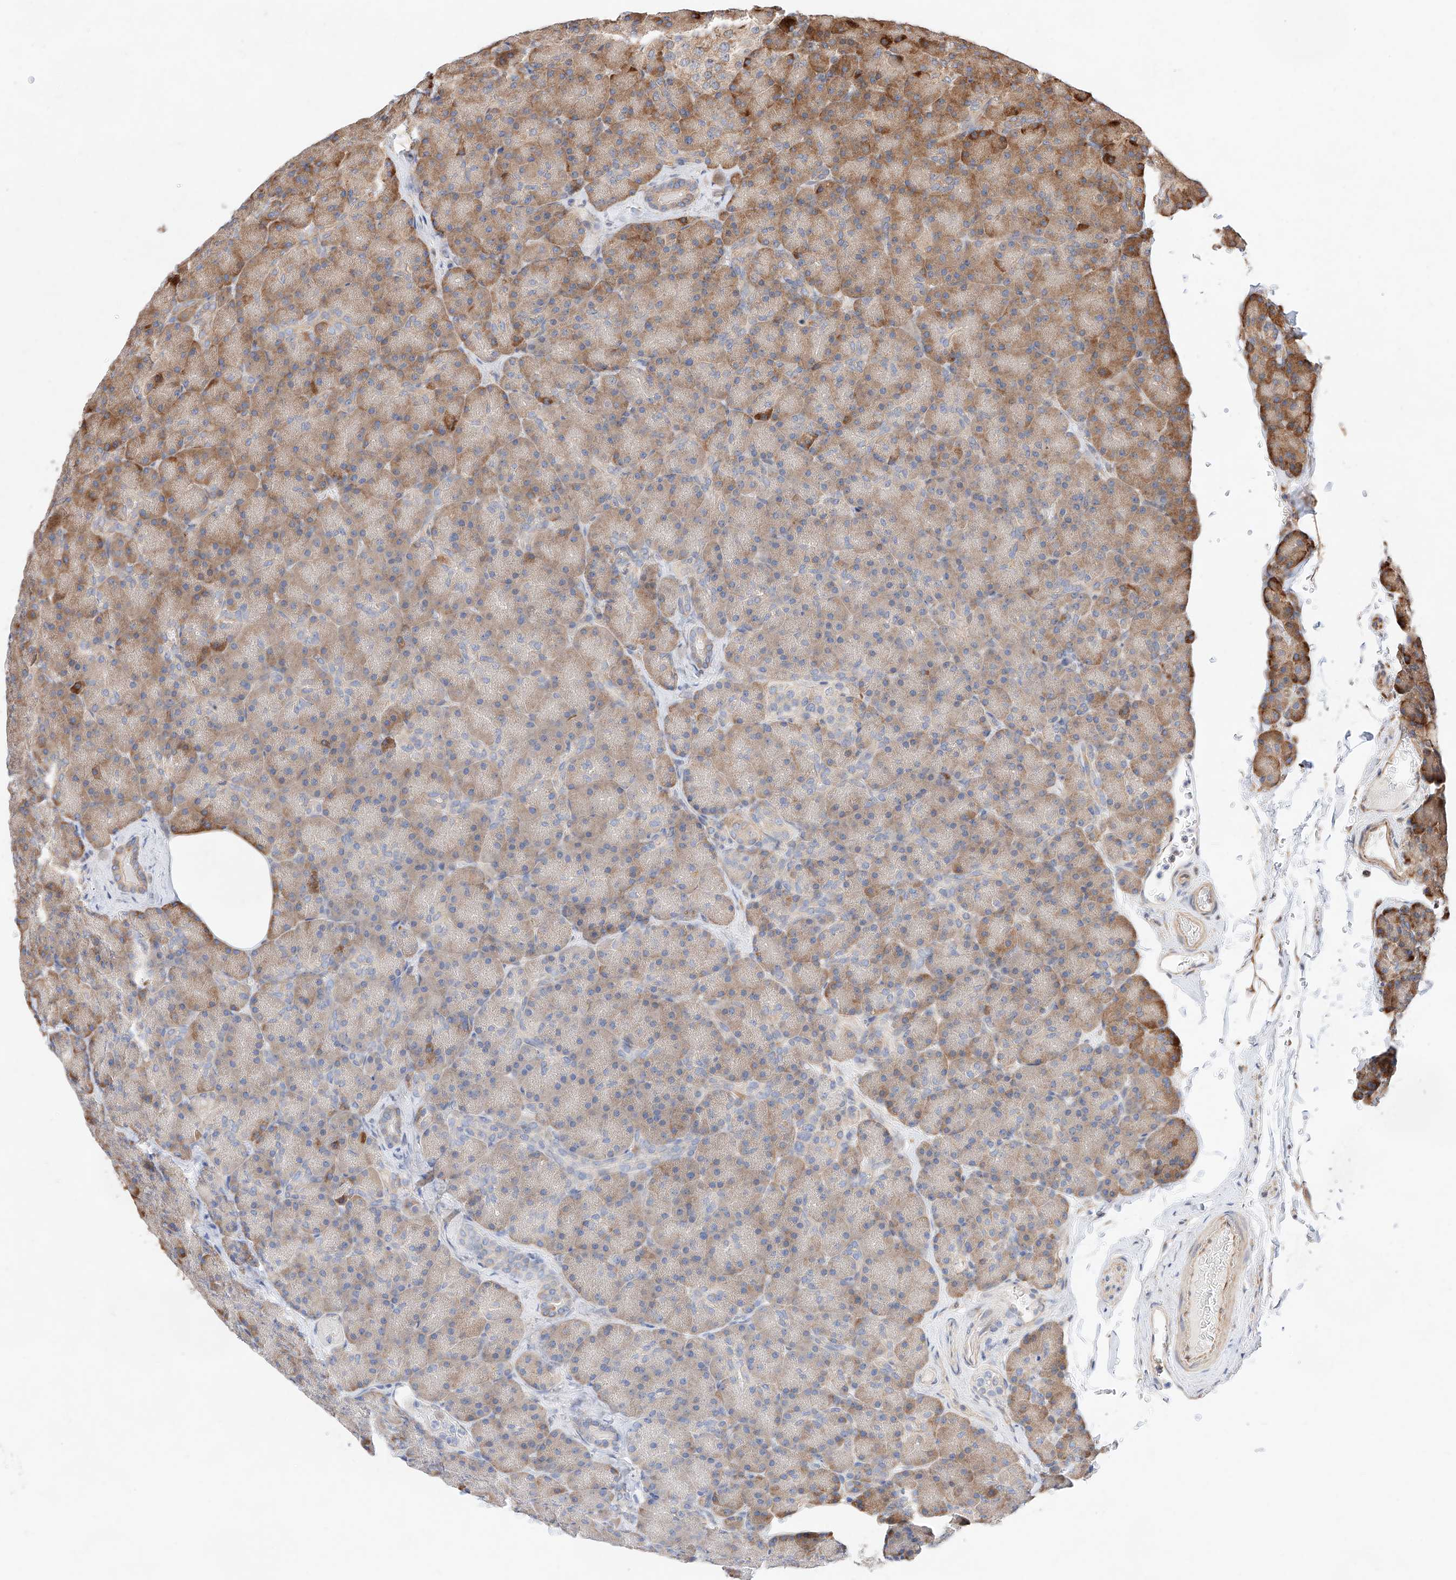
{"staining": {"intensity": "strong", "quantity": "<25%", "location": "cytoplasmic/membranous"}, "tissue": "pancreas", "cell_type": "Exocrine glandular cells", "image_type": "normal", "snomed": [{"axis": "morphology", "description": "Normal tissue, NOS"}, {"axis": "topography", "description": "Pancreas"}], "caption": "The histopathology image exhibits immunohistochemical staining of normal pancreas. There is strong cytoplasmic/membranous positivity is appreciated in approximately <25% of exocrine glandular cells.", "gene": "ATP9B", "patient": {"sex": "female", "age": 43}}